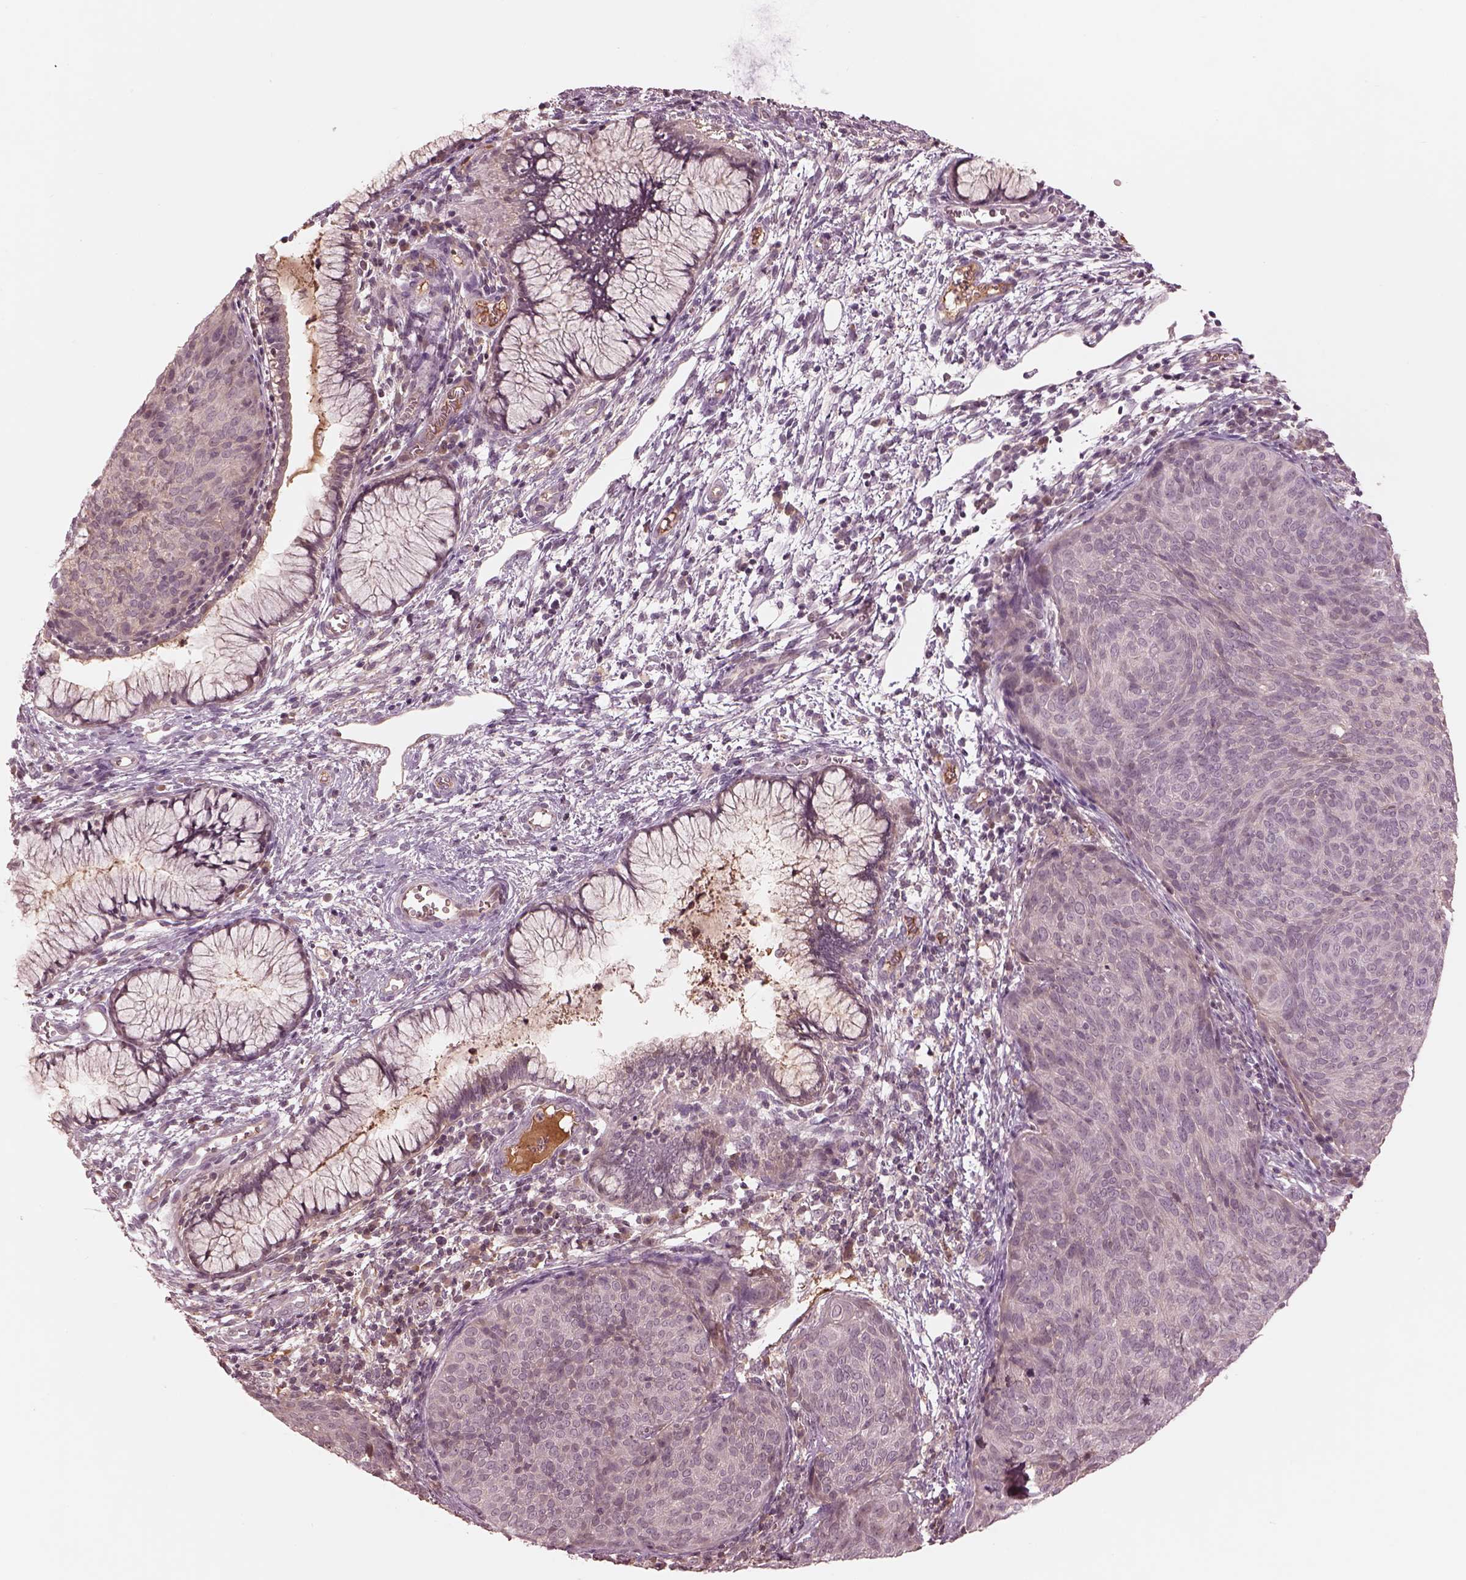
{"staining": {"intensity": "negative", "quantity": "none", "location": "none"}, "tissue": "cervical cancer", "cell_type": "Tumor cells", "image_type": "cancer", "snomed": [{"axis": "morphology", "description": "Squamous cell carcinoma, NOS"}, {"axis": "topography", "description": "Cervix"}], "caption": "This is an immunohistochemistry image of human cervical cancer (squamous cell carcinoma). There is no positivity in tumor cells.", "gene": "TF", "patient": {"sex": "female", "age": 39}}